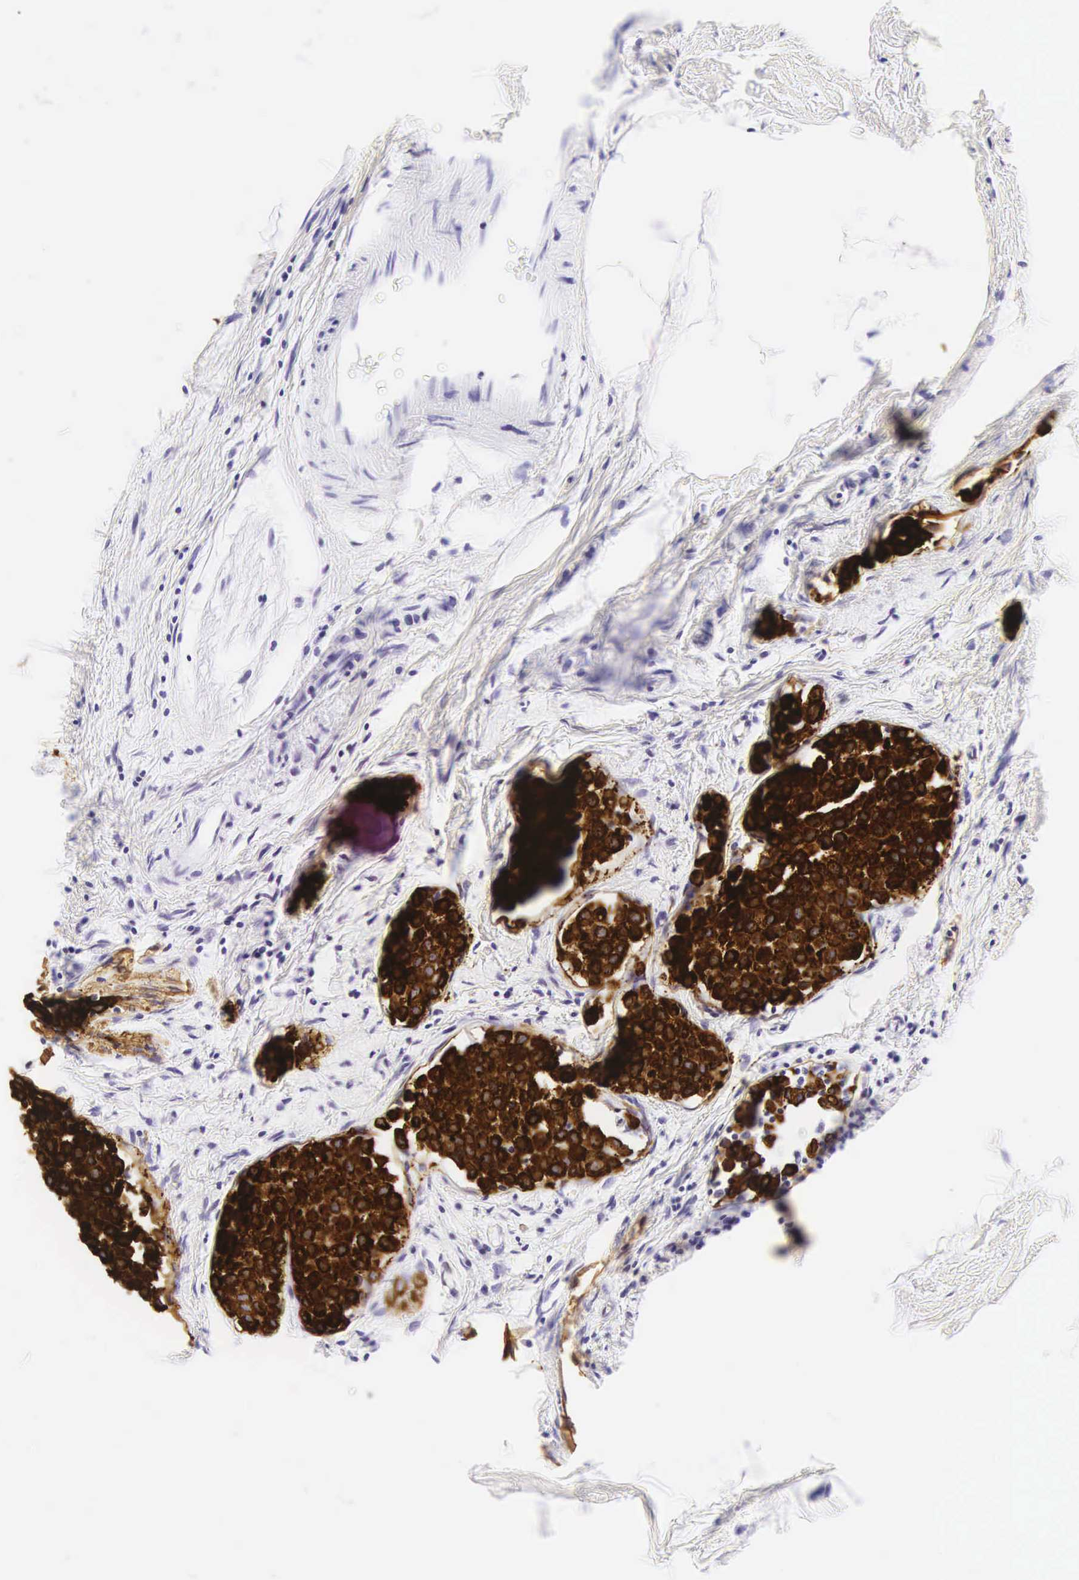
{"staining": {"intensity": "strong", "quantity": ">75%", "location": "cytoplasmic/membranous"}, "tissue": "breast cancer", "cell_type": "Tumor cells", "image_type": "cancer", "snomed": [{"axis": "morphology", "description": "Duct carcinoma"}, {"axis": "topography", "description": "Breast"}], "caption": "About >75% of tumor cells in breast cancer (infiltrating ductal carcinoma) exhibit strong cytoplasmic/membranous protein expression as visualized by brown immunohistochemical staining.", "gene": "KRT18", "patient": {"sex": "female", "age": 64}}